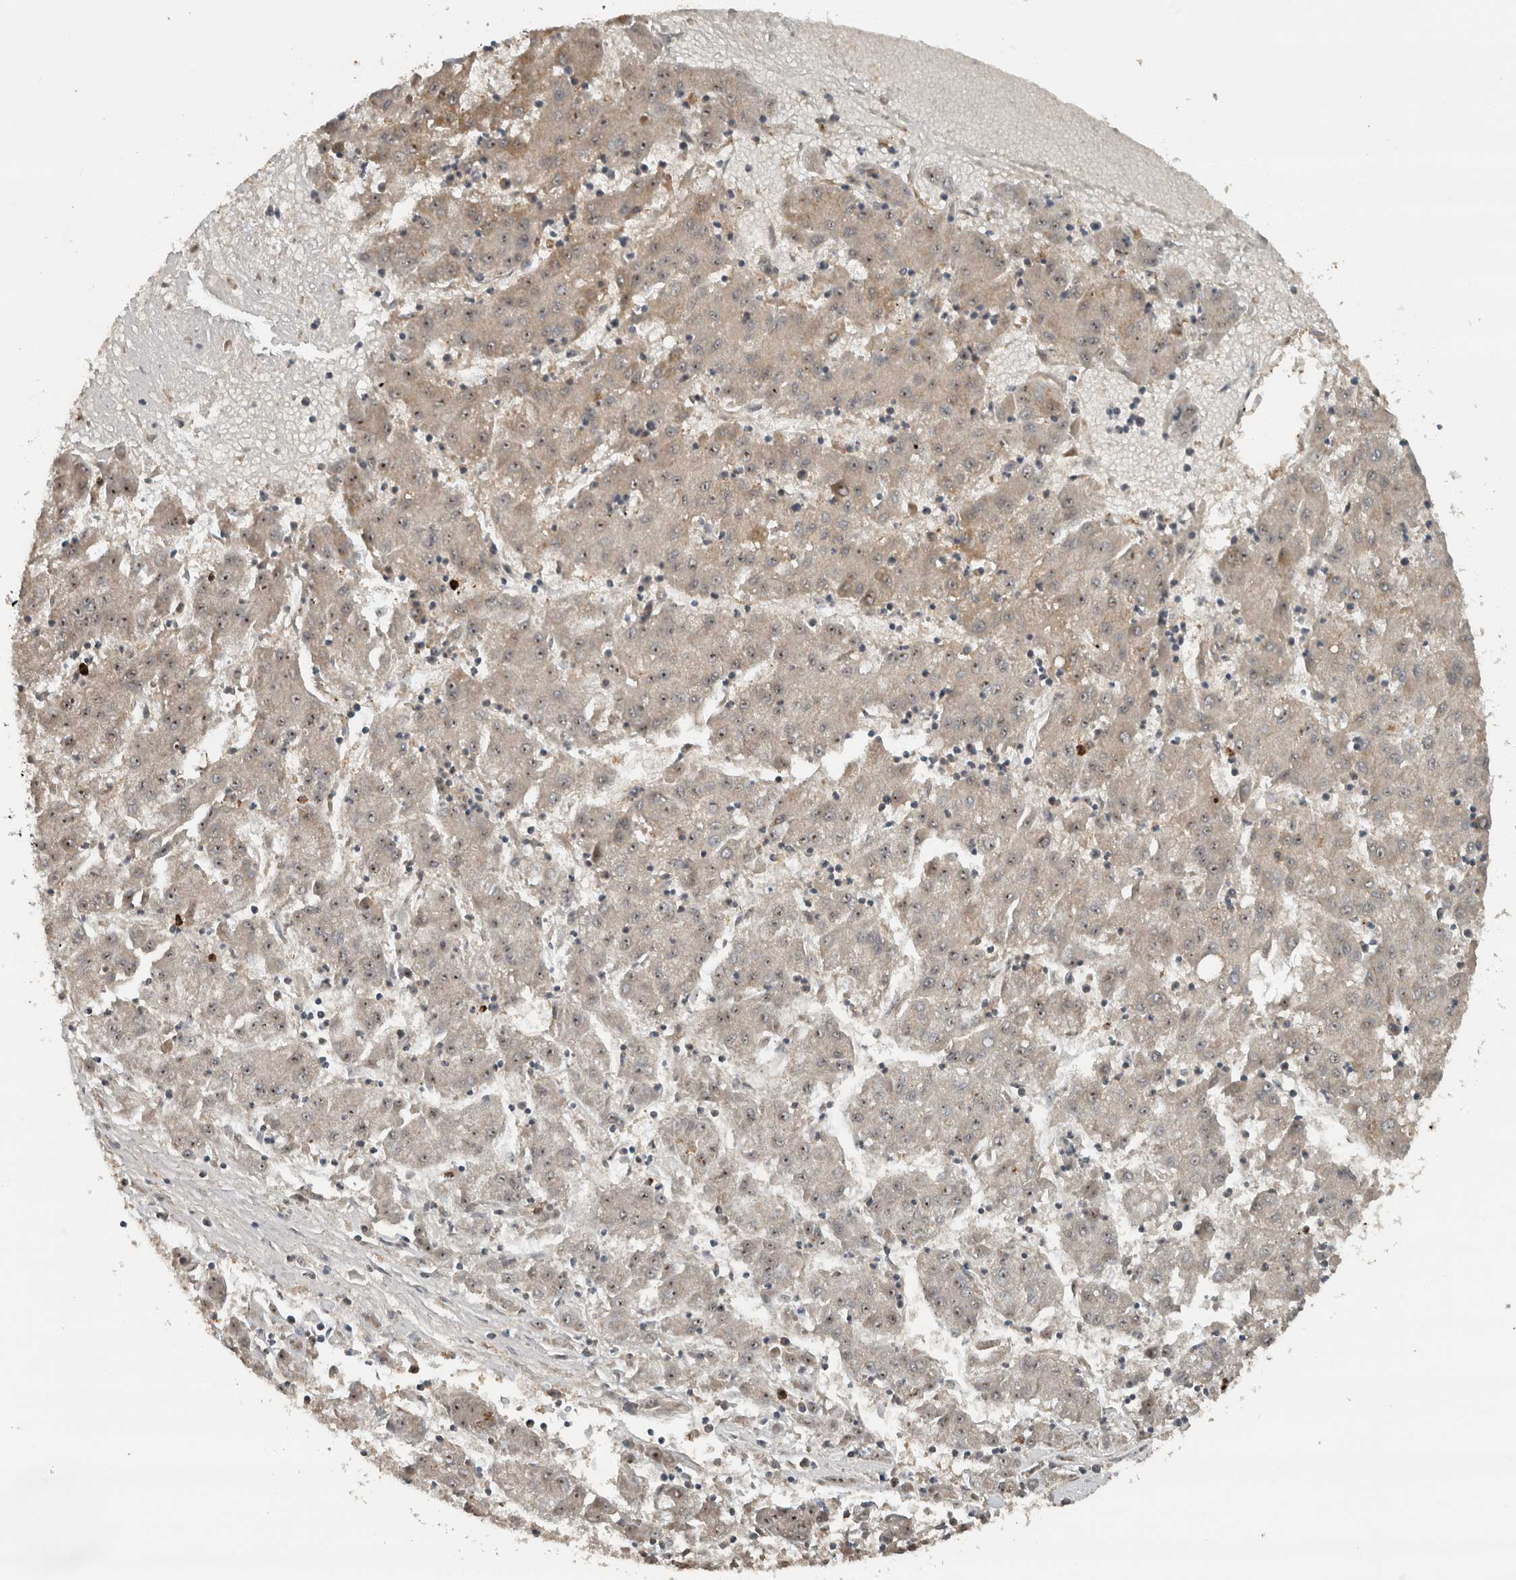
{"staining": {"intensity": "moderate", "quantity": ">75%", "location": "nuclear"}, "tissue": "liver cancer", "cell_type": "Tumor cells", "image_type": "cancer", "snomed": [{"axis": "morphology", "description": "Carcinoma, Hepatocellular, NOS"}, {"axis": "topography", "description": "Liver"}], "caption": "Tumor cells demonstrate medium levels of moderate nuclear staining in about >75% of cells in liver cancer.", "gene": "GPR137B", "patient": {"sex": "male", "age": 72}}